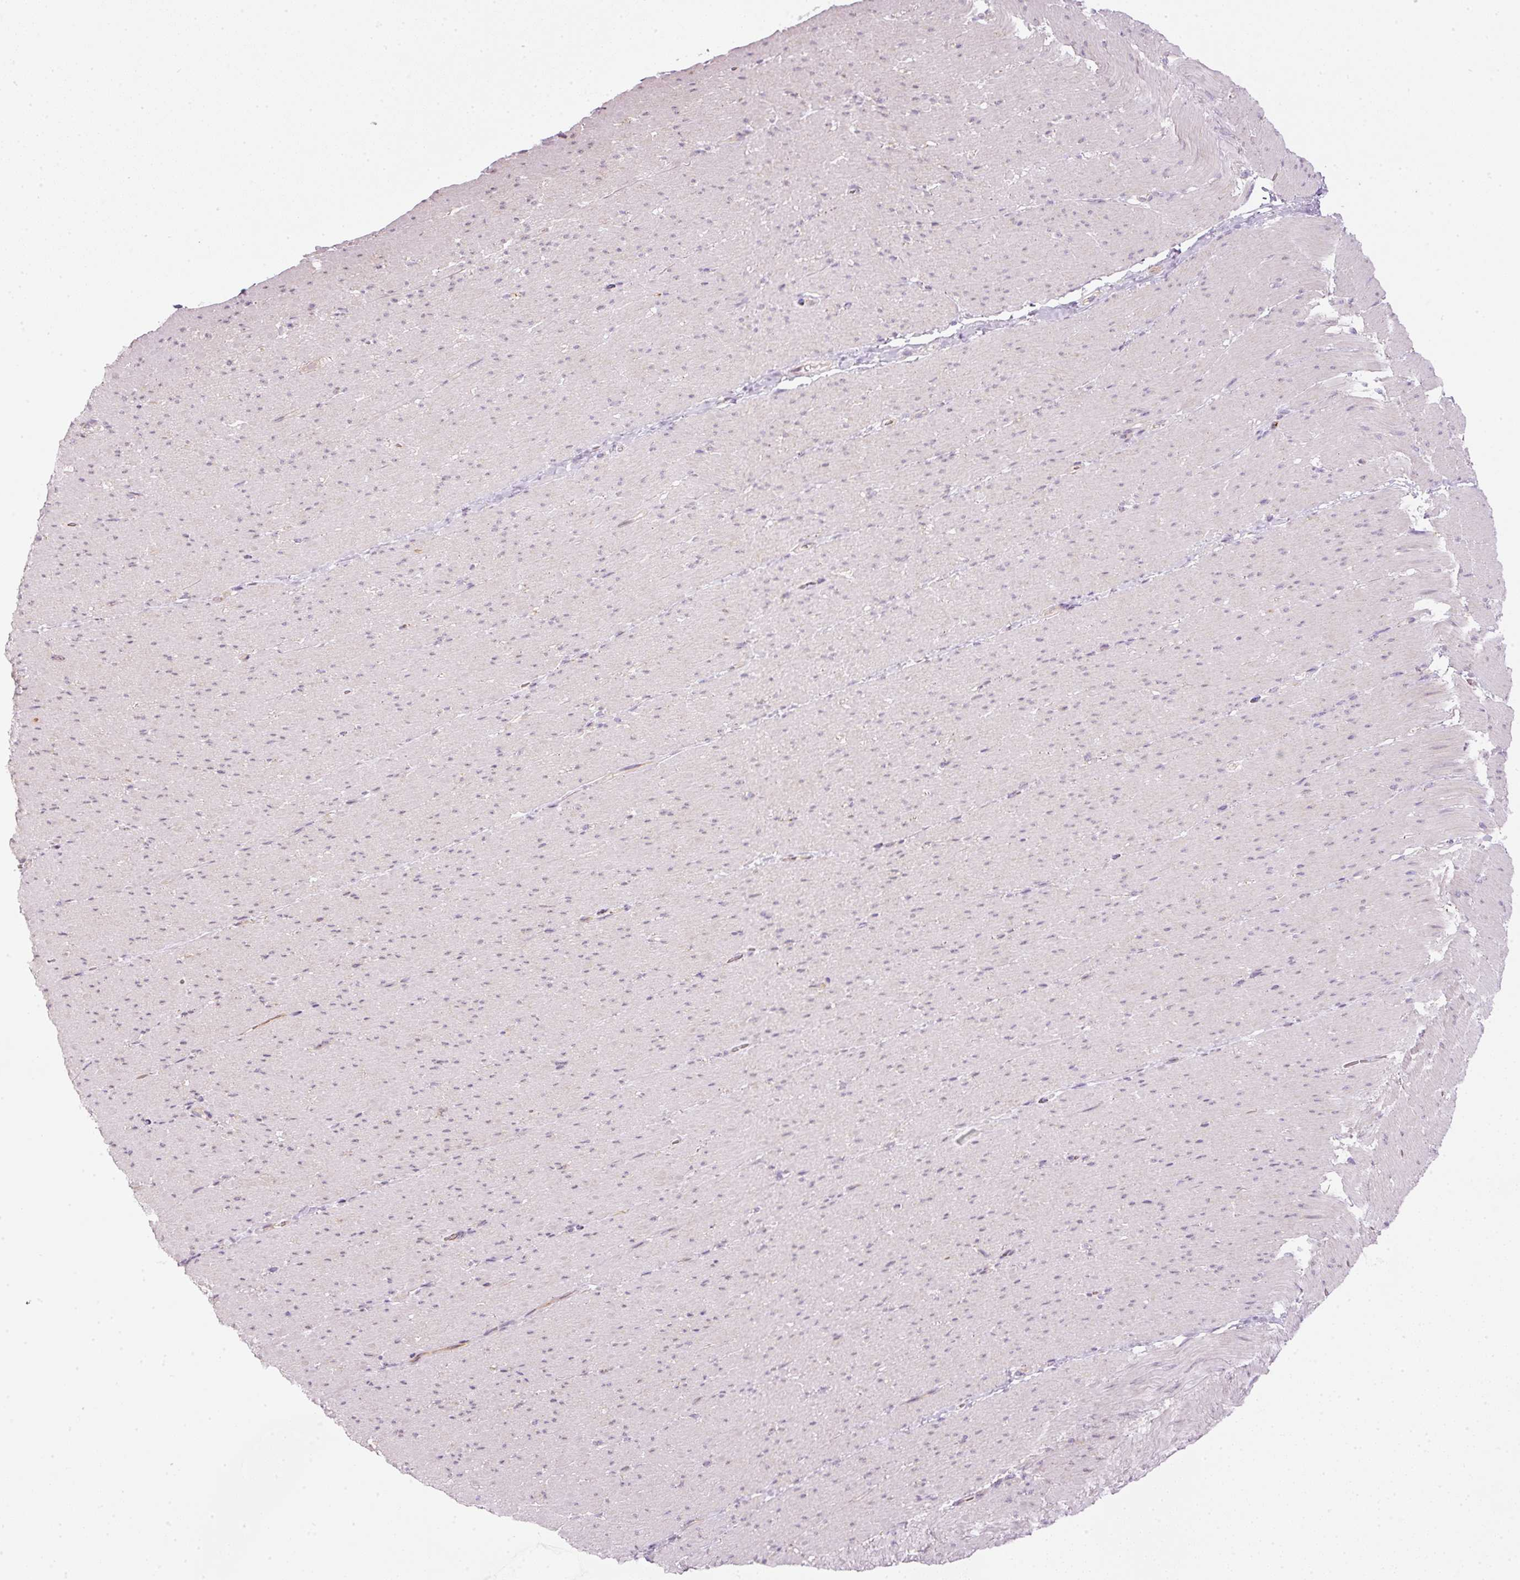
{"staining": {"intensity": "negative", "quantity": "none", "location": "none"}, "tissue": "smooth muscle", "cell_type": "Smooth muscle cells", "image_type": "normal", "snomed": [{"axis": "morphology", "description": "Normal tissue, NOS"}, {"axis": "topography", "description": "Smooth muscle"}, {"axis": "topography", "description": "Rectum"}], "caption": "A histopathology image of human smooth muscle is negative for staining in smooth muscle cells. (Brightfield microscopy of DAB (3,3'-diaminobenzidine) immunohistochemistry at high magnification).", "gene": "KPNA5", "patient": {"sex": "male", "age": 53}}